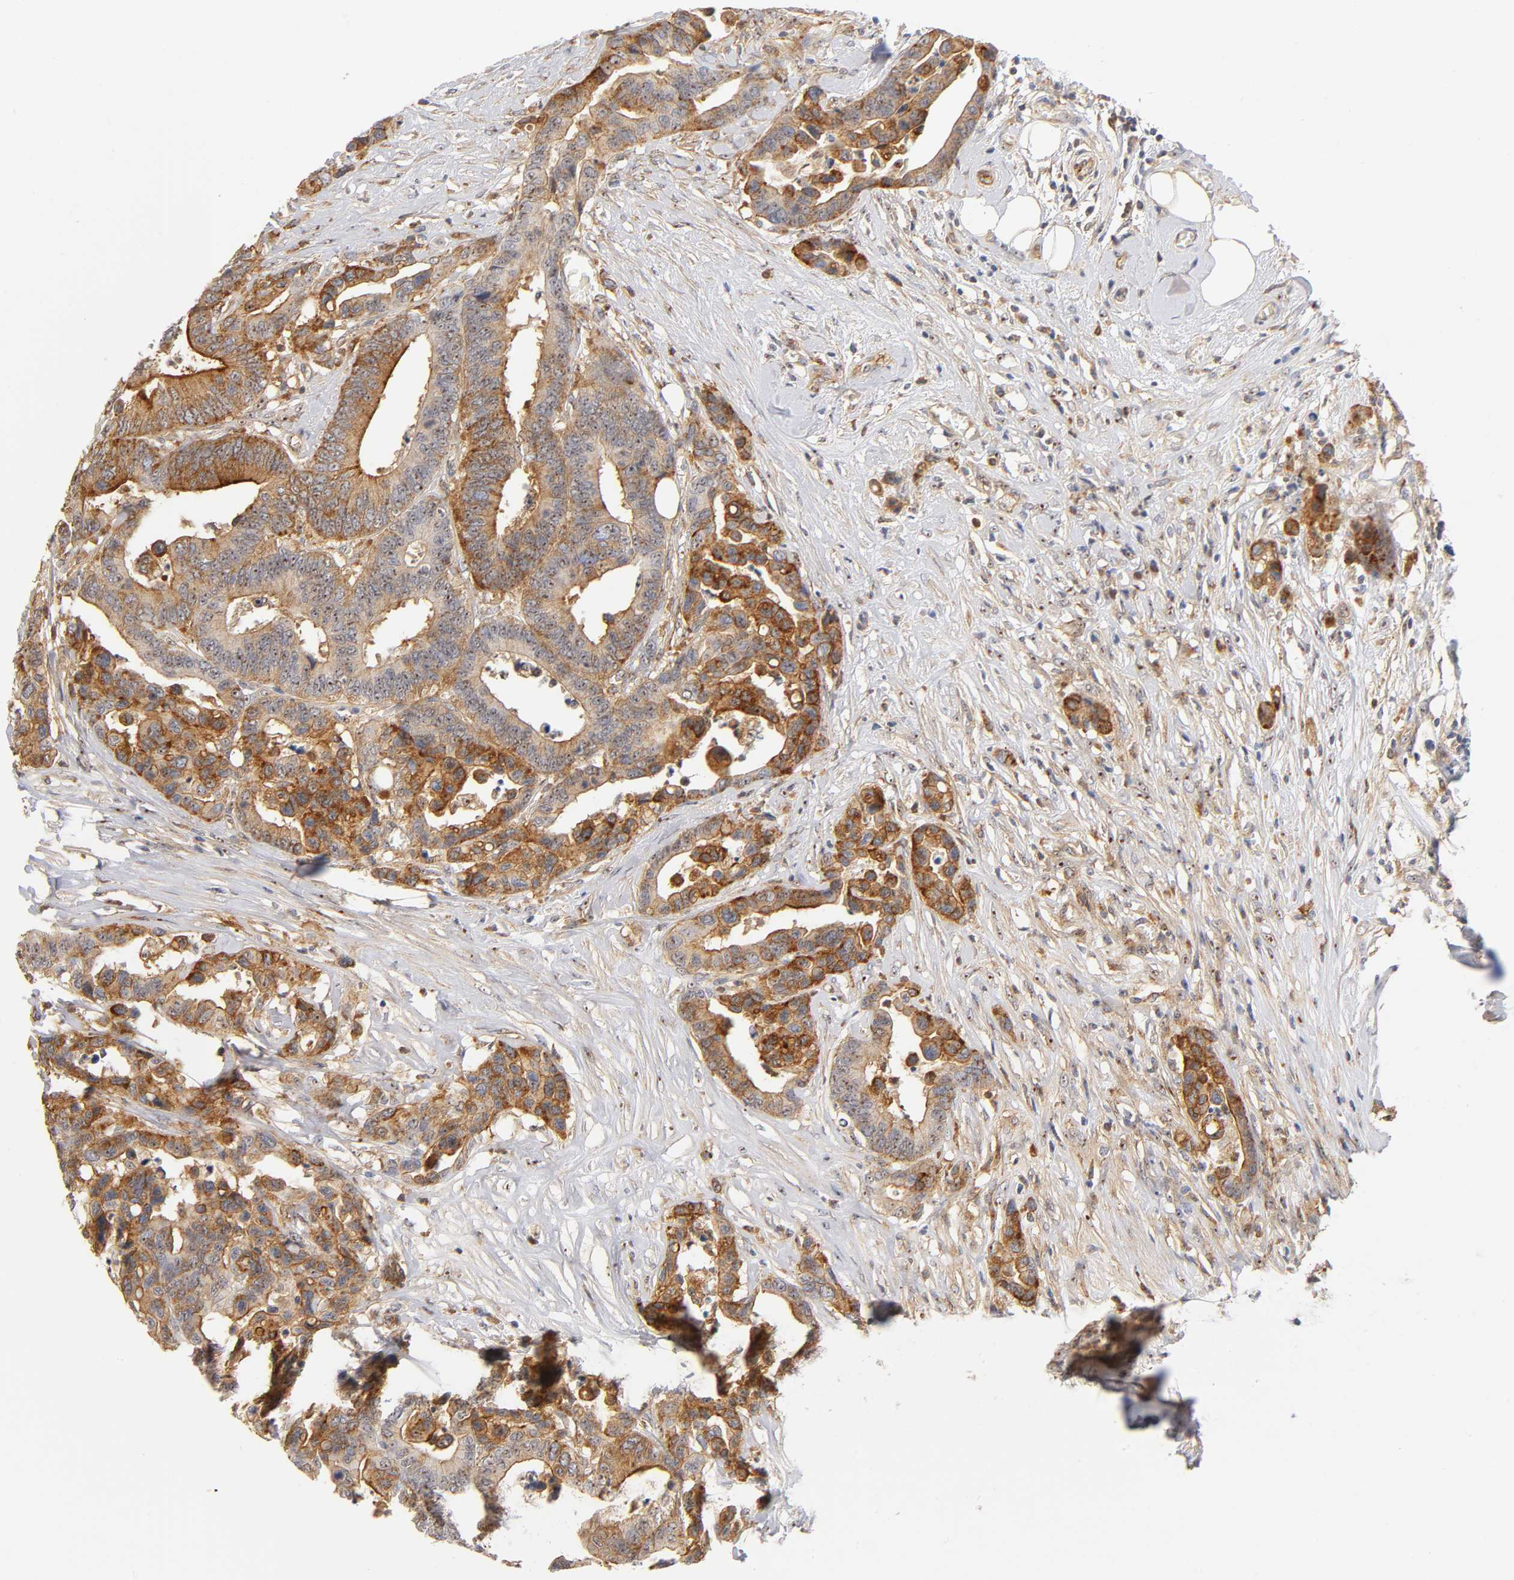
{"staining": {"intensity": "moderate", "quantity": ">75%", "location": "cytoplasmic/membranous"}, "tissue": "colorectal cancer", "cell_type": "Tumor cells", "image_type": "cancer", "snomed": [{"axis": "morphology", "description": "Adenocarcinoma, NOS"}, {"axis": "topography", "description": "Colon"}], "caption": "Colorectal adenocarcinoma tissue demonstrates moderate cytoplasmic/membranous positivity in approximately >75% of tumor cells, visualized by immunohistochemistry.", "gene": "PLD1", "patient": {"sex": "male", "age": 82}}